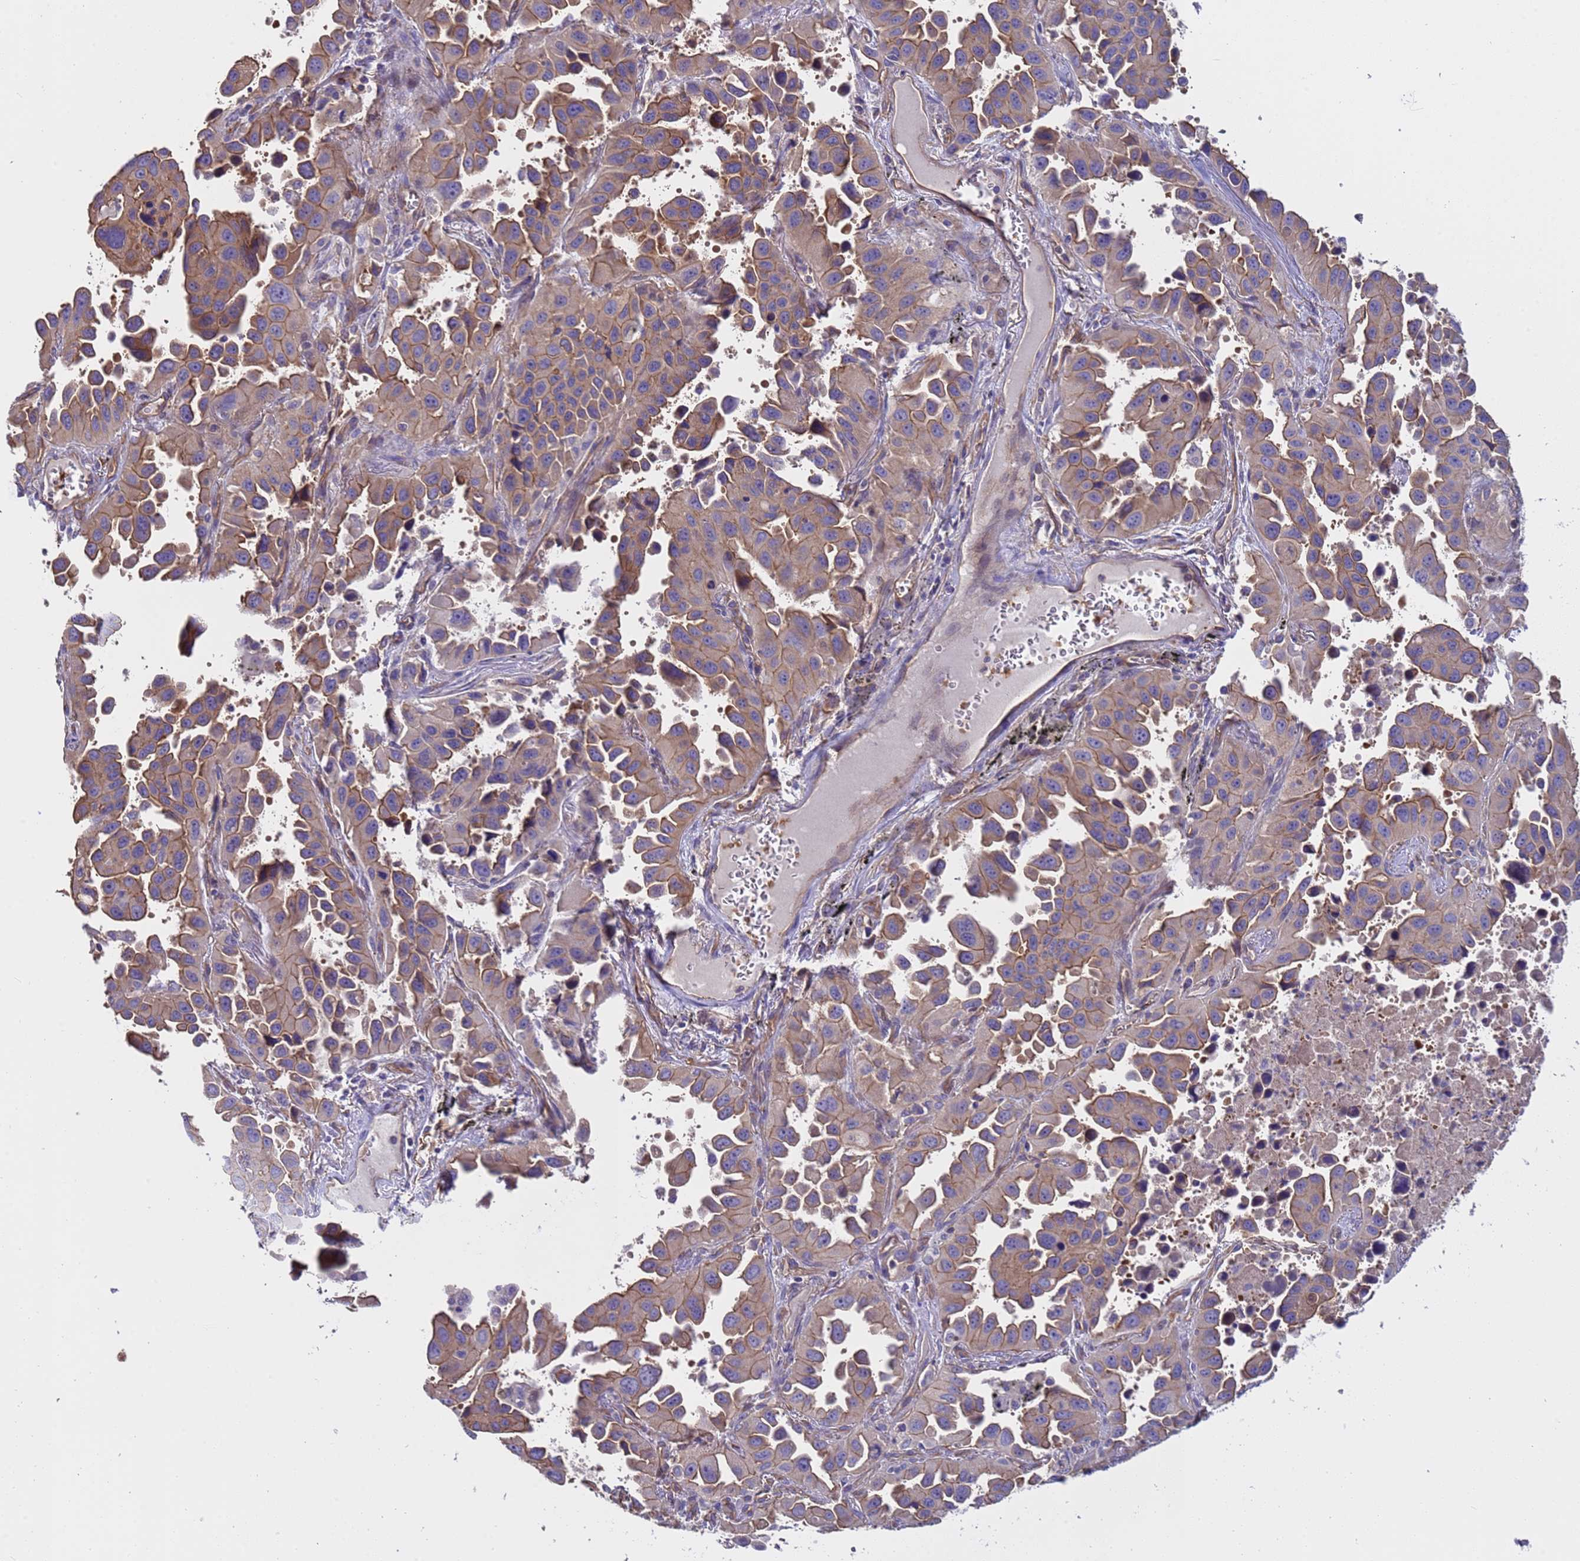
{"staining": {"intensity": "moderate", "quantity": "25%-75%", "location": "cytoplasmic/membranous"}, "tissue": "lung cancer", "cell_type": "Tumor cells", "image_type": "cancer", "snomed": [{"axis": "morphology", "description": "Adenocarcinoma, NOS"}, {"axis": "topography", "description": "Lung"}], "caption": "Human lung adenocarcinoma stained with a brown dye displays moderate cytoplasmic/membranous positive expression in about 25%-75% of tumor cells.", "gene": "ZNF248", "patient": {"sex": "male", "age": 66}}